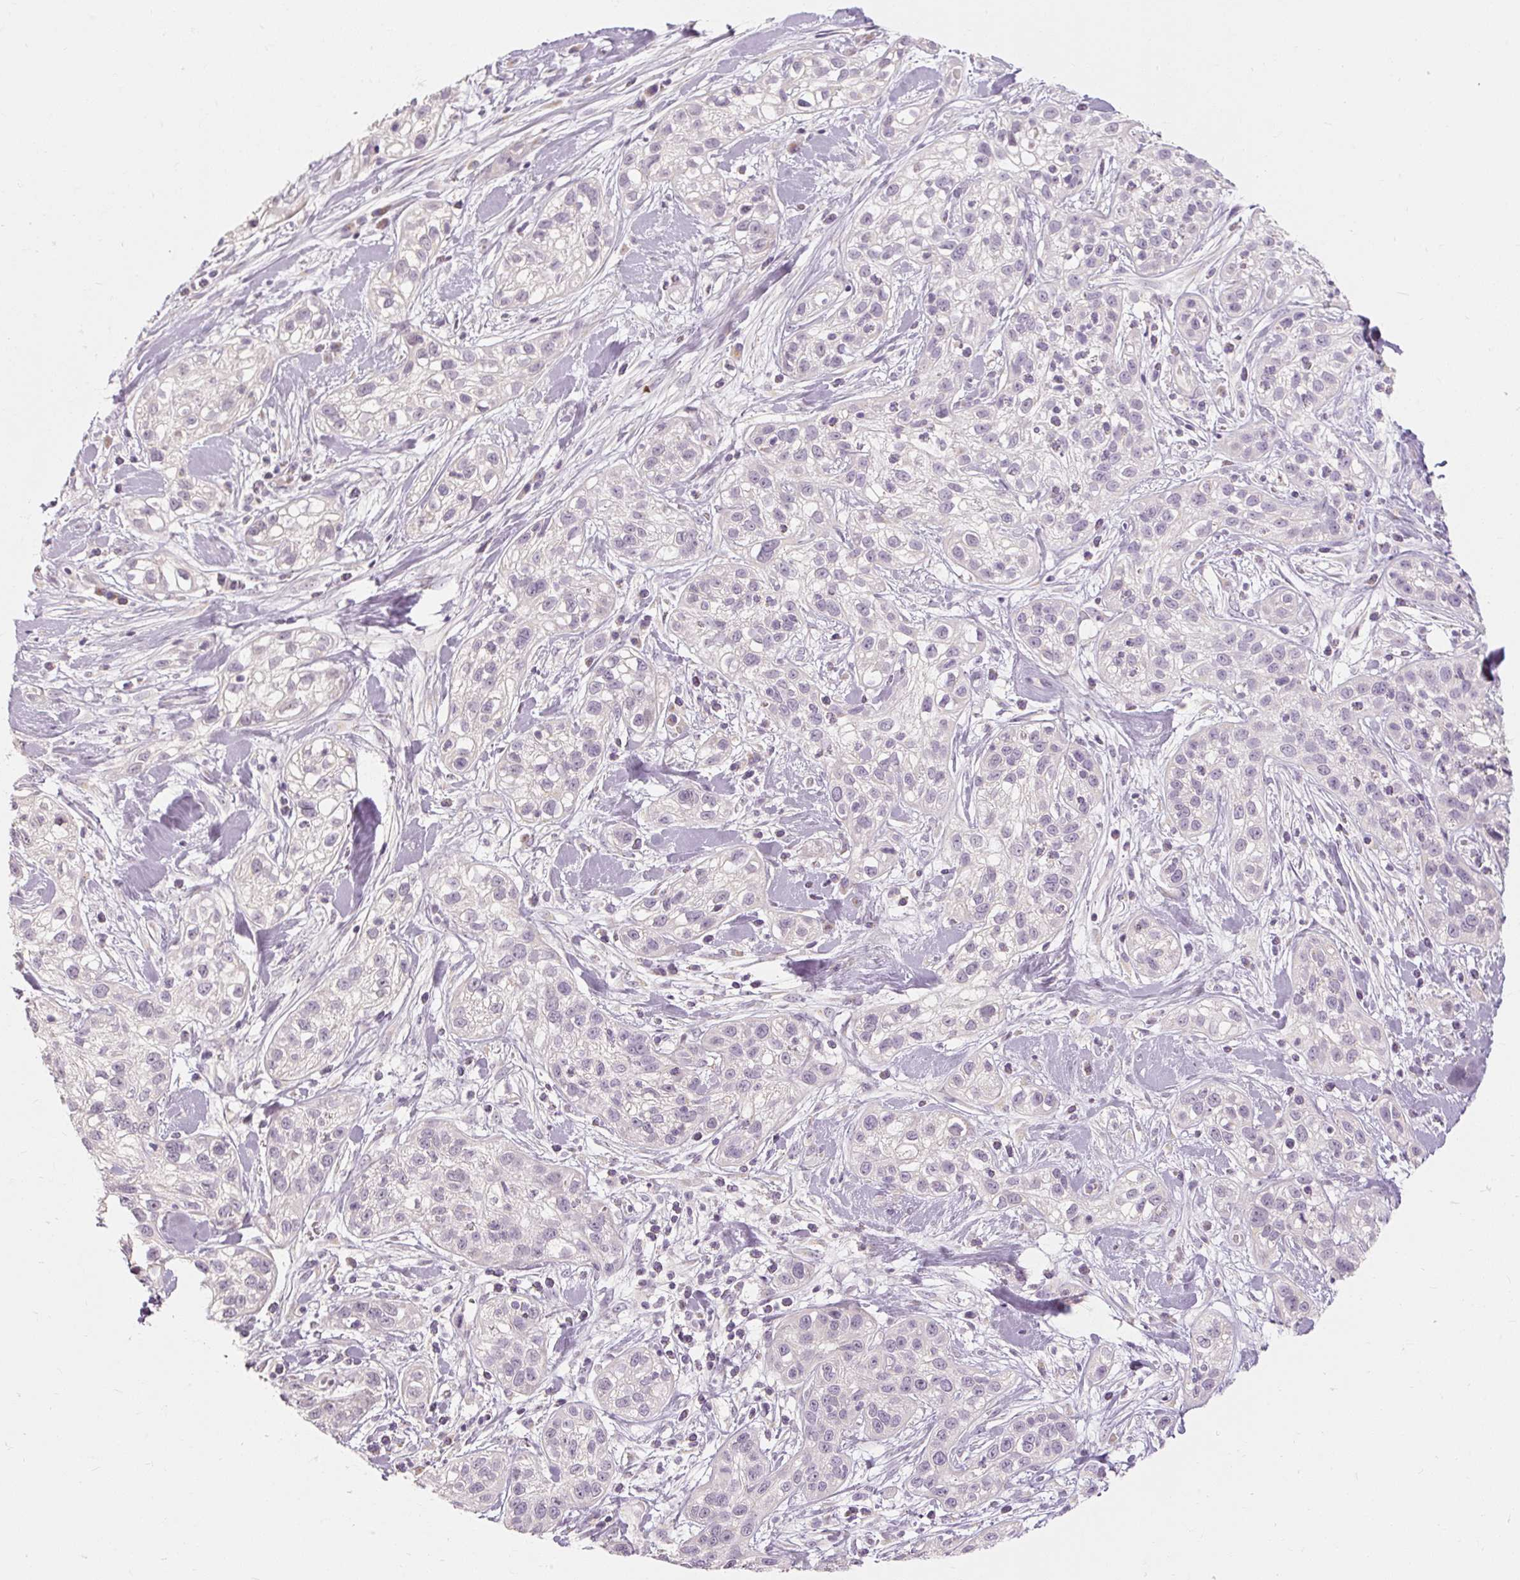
{"staining": {"intensity": "negative", "quantity": "none", "location": "none"}, "tissue": "skin cancer", "cell_type": "Tumor cells", "image_type": "cancer", "snomed": [{"axis": "morphology", "description": "Squamous cell carcinoma, NOS"}, {"axis": "topography", "description": "Skin"}], "caption": "A high-resolution micrograph shows IHC staining of squamous cell carcinoma (skin), which displays no significant expression in tumor cells.", "gene": "CAPN3", "patient": {"sex": "male", "age": 82}}